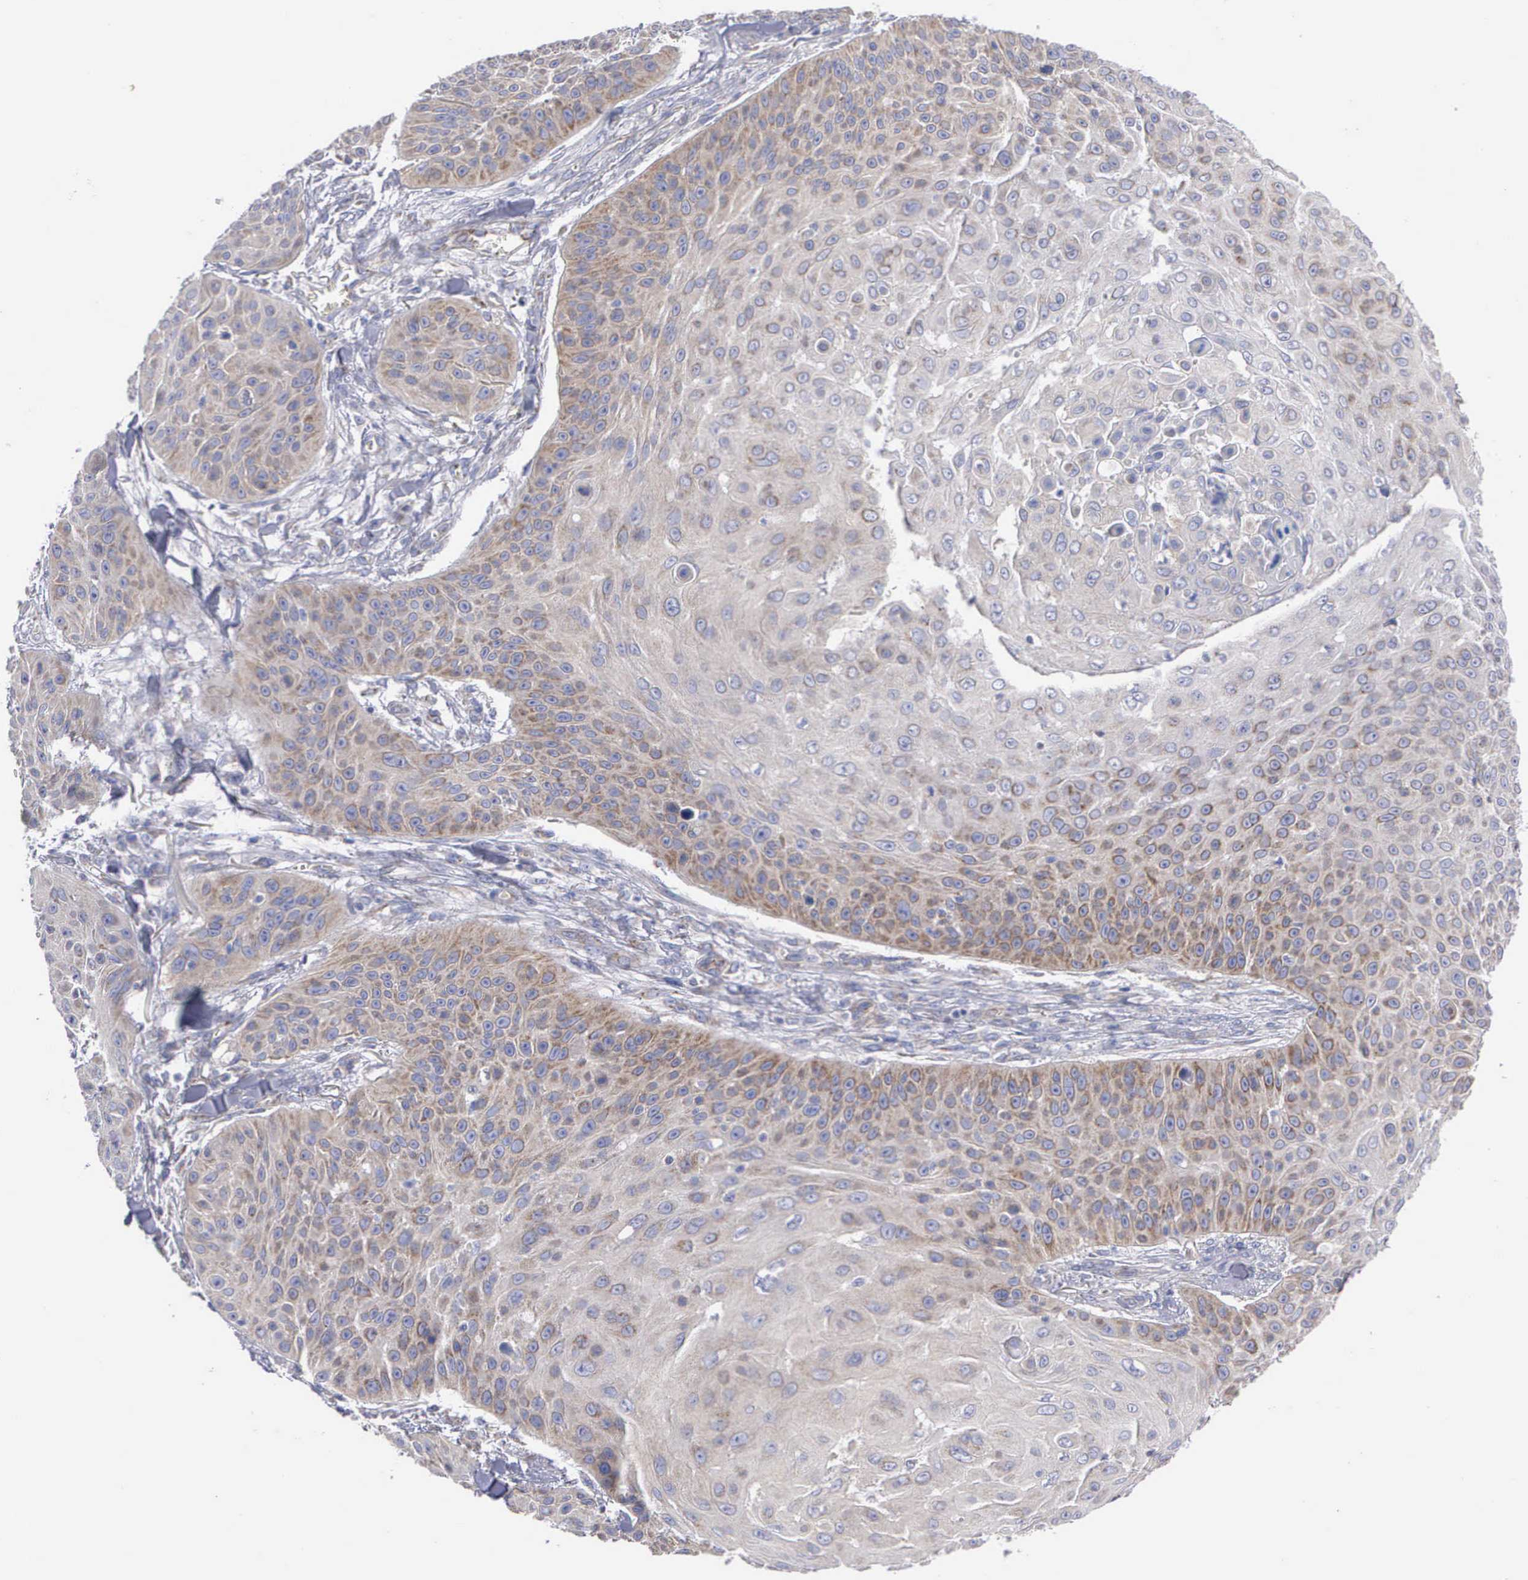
{"staining": {"intensity": "moderate", "quantity": "25%-75%", "location": "cytoplasmic/membranous"}, "tissue": "skin cancer", "cell_type": "Tumor cells", "image_type": "cancer", "snomed": [{"axis": "morphology", "description": "Squamous cell carcinoma, NOS"}, {"axis": "topography", "description": "Skin"}], "caption": "This histopathology image shows IHC staining of skin cancer (squamous cell carcinoma), with medium moderate cytoplasmic/membranous positivity in approximately 25%-75% of tumor cells.", "gene": "APOOL", "patient": {"sex": "male", "age": 82}}